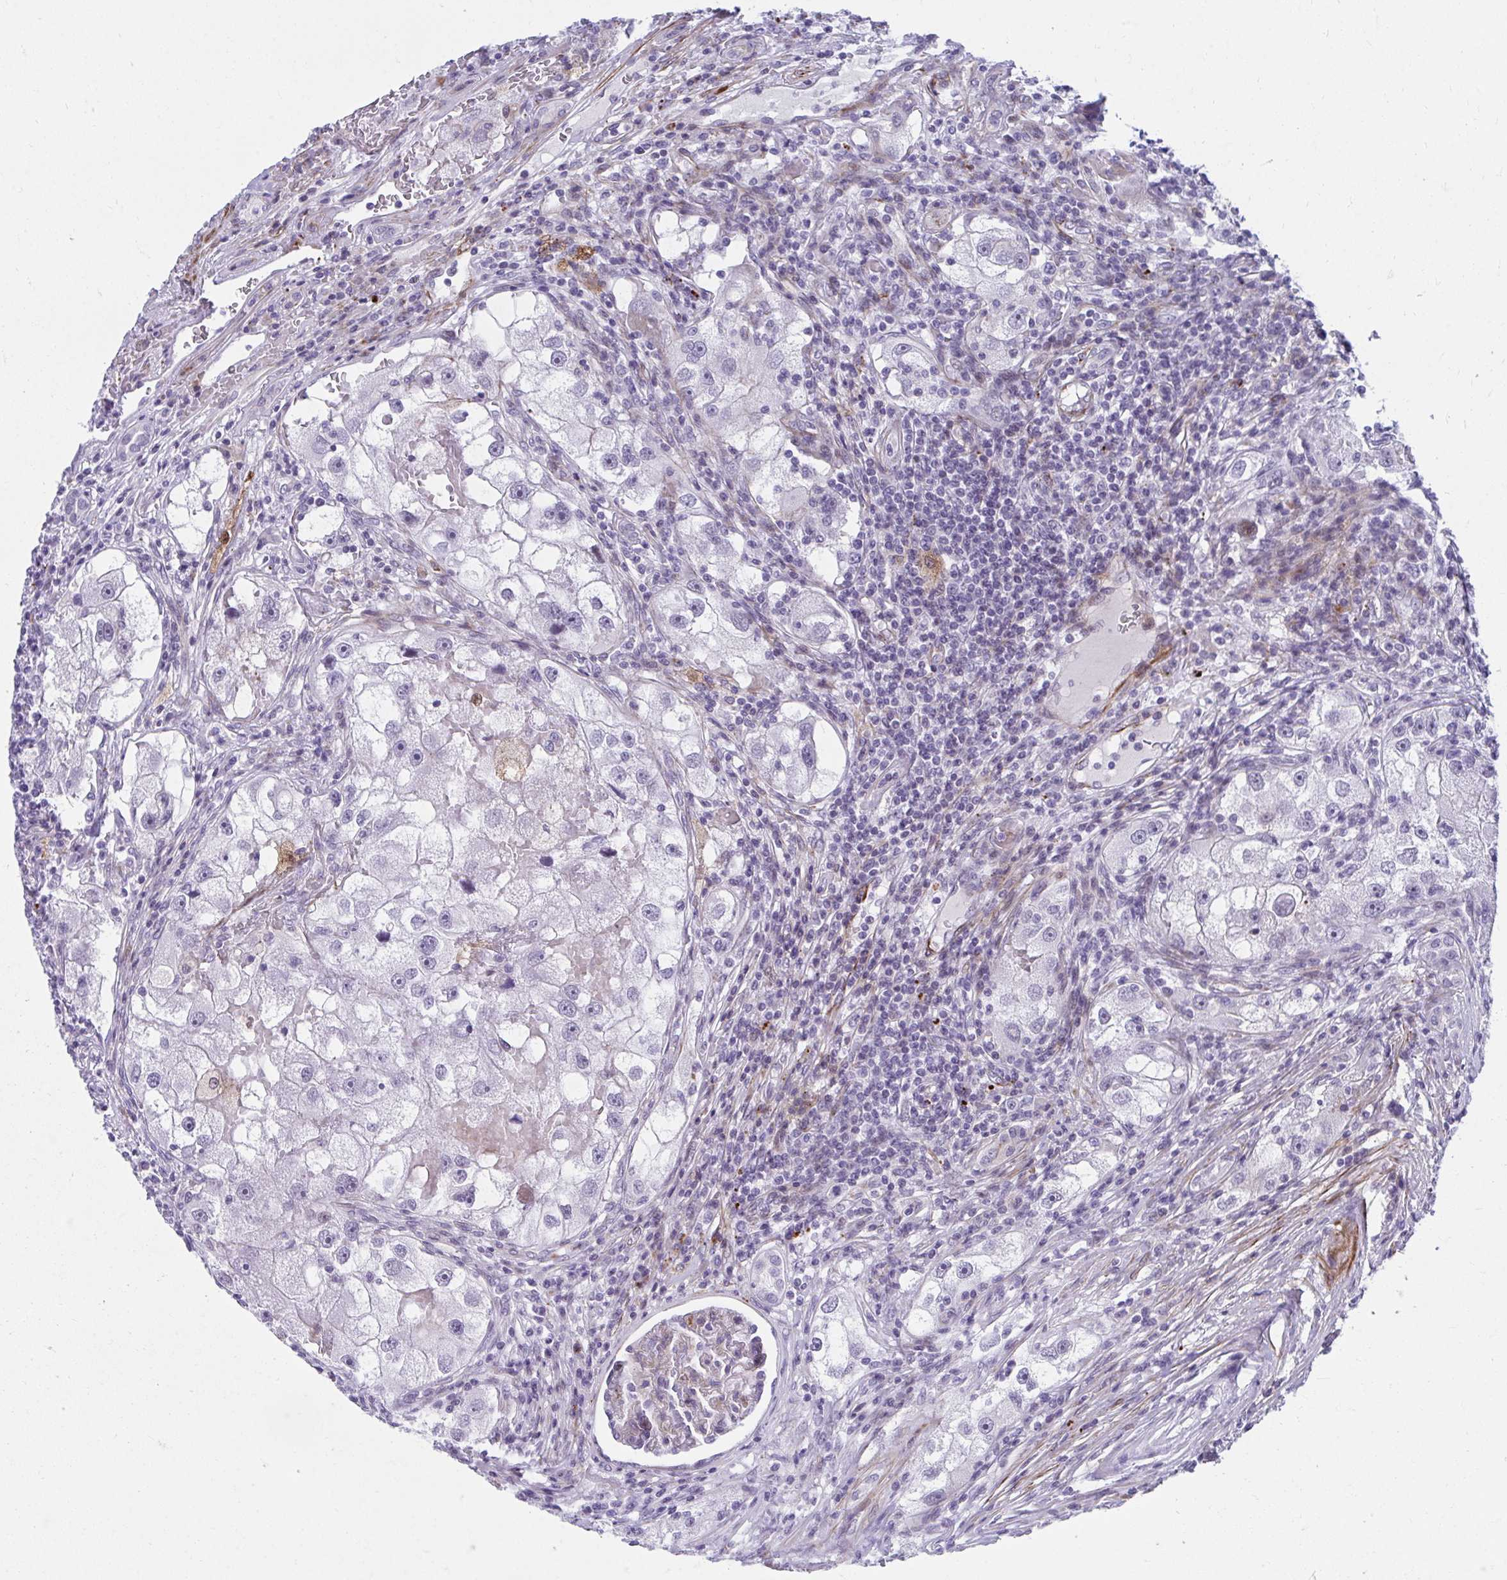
{"staining": {"intensity": "negative", "quantity": "none", "location": "none"}, "tissue": "renal cancer", "cell_type": "Tumor cells", "image_type": "cancer", "snomed": [{"axis": "morphology", "description": "Adenocarcinoma, NOS"}, {"axis": "topography", "description": "Kidney"}], "caption": "A micrograph of human renal cancer is negative for staining in tumor cells. (Brightfield microscopy of DAB (3,3'-diaminobenzidine) immunohistochemistry (IHC) at high magnification).", "gene": "CSTB", "patient": {"sex": "male", "age": 63}}